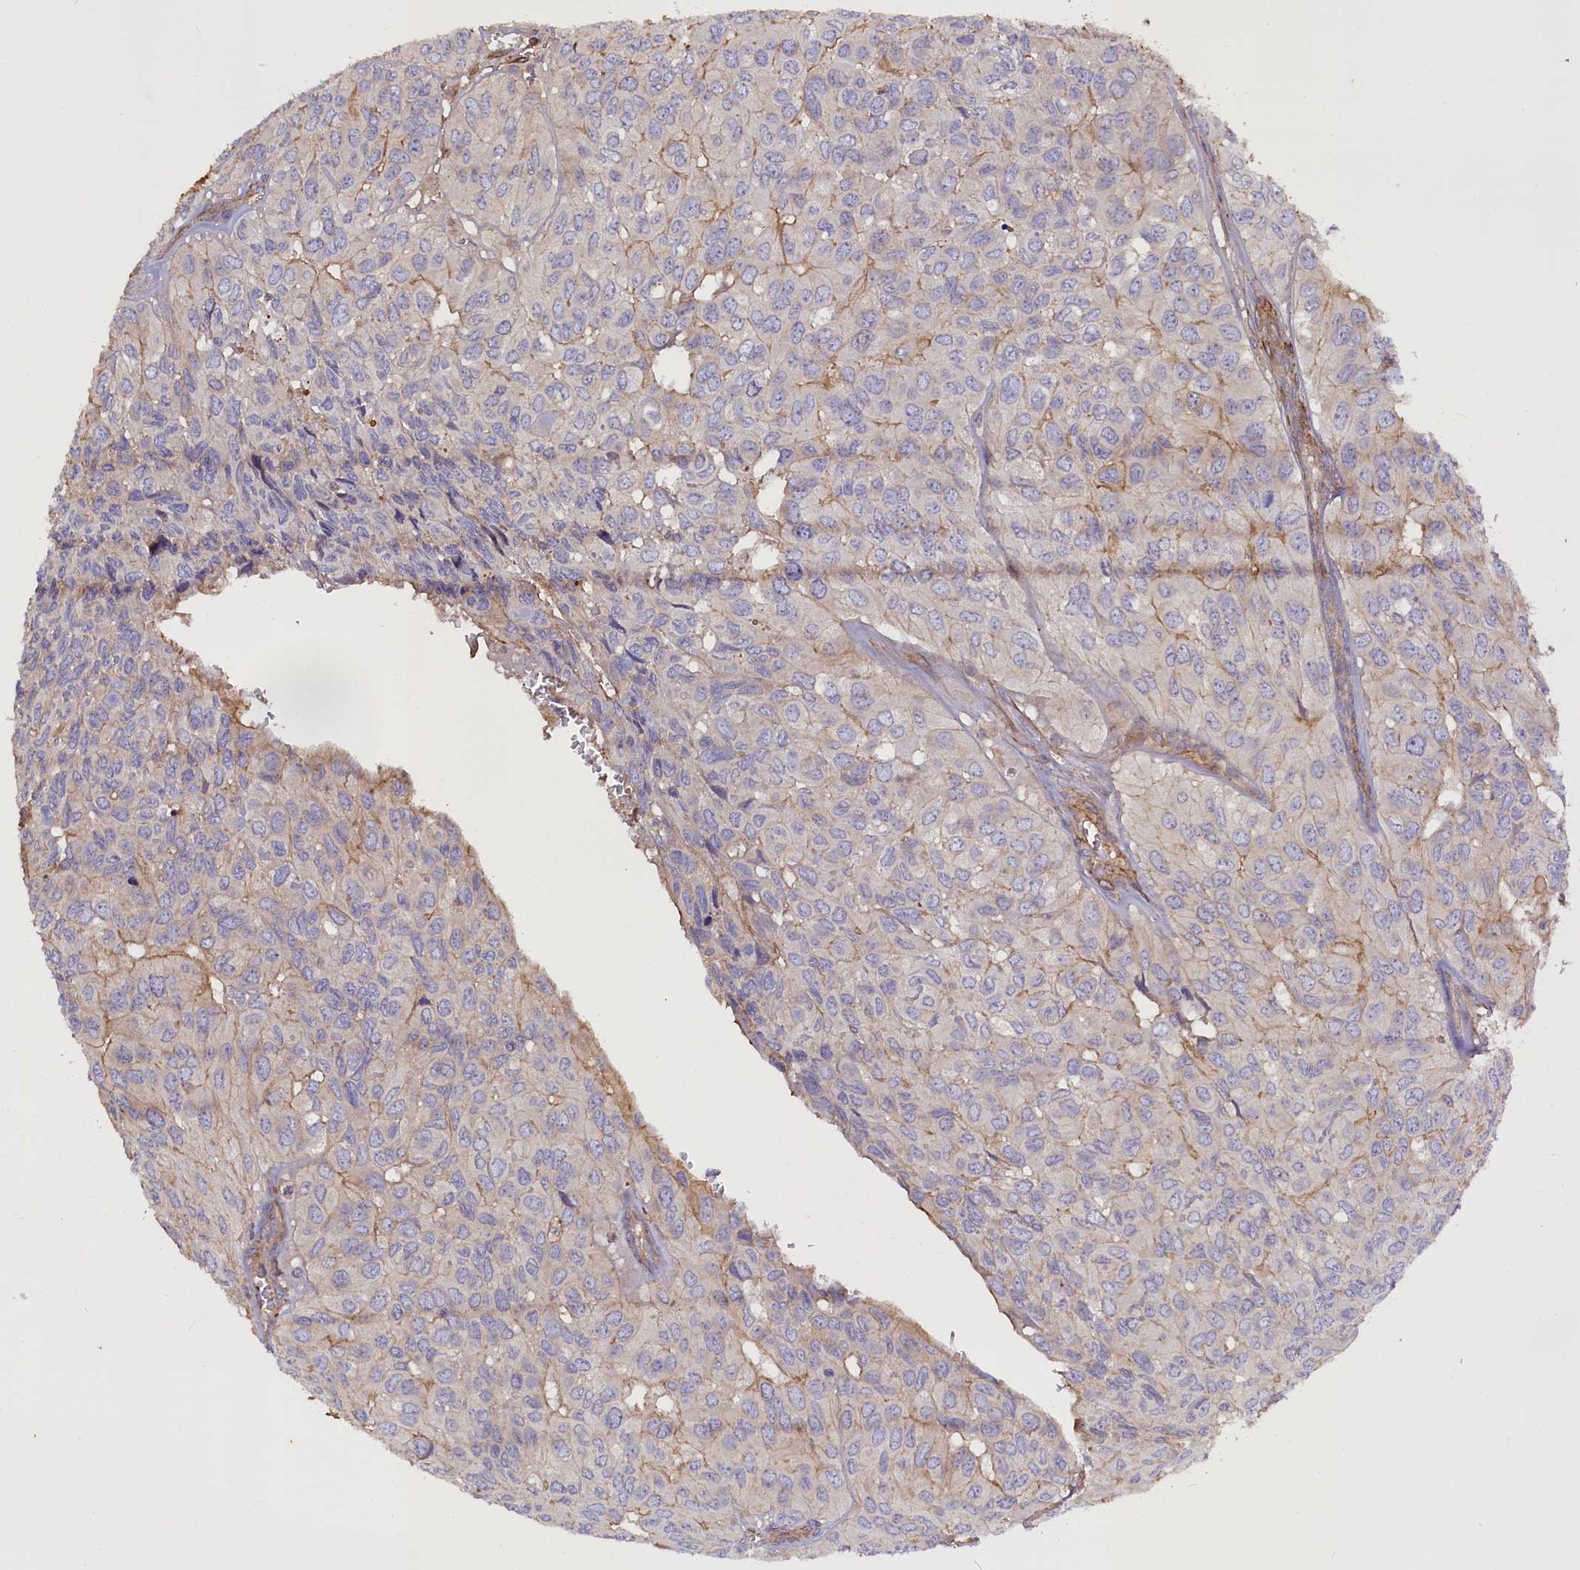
{"staining": {"intensity": "weak", "quantity": "<25%", "location": "cytoplasmic/membranous"}, "tissue": "head and neck cancer", "cell_type": "Tumor cells", "image_type": "cancer", "snomed": [{"axis": "morphology", "description": "Adenocarcinoma, NOS"}, {"axis": "topography", "description": "Salivary gland, NOS"}, {"axis": "topography", "description": "Head-Neck"}], "caption": "Head and neck cancer (adenocarcinoma) was stained to show a protein in brown. There is no significant positivity in tumor cells.", "gene": "FUZ", "patient": {"sex": "female", "age": 76}}